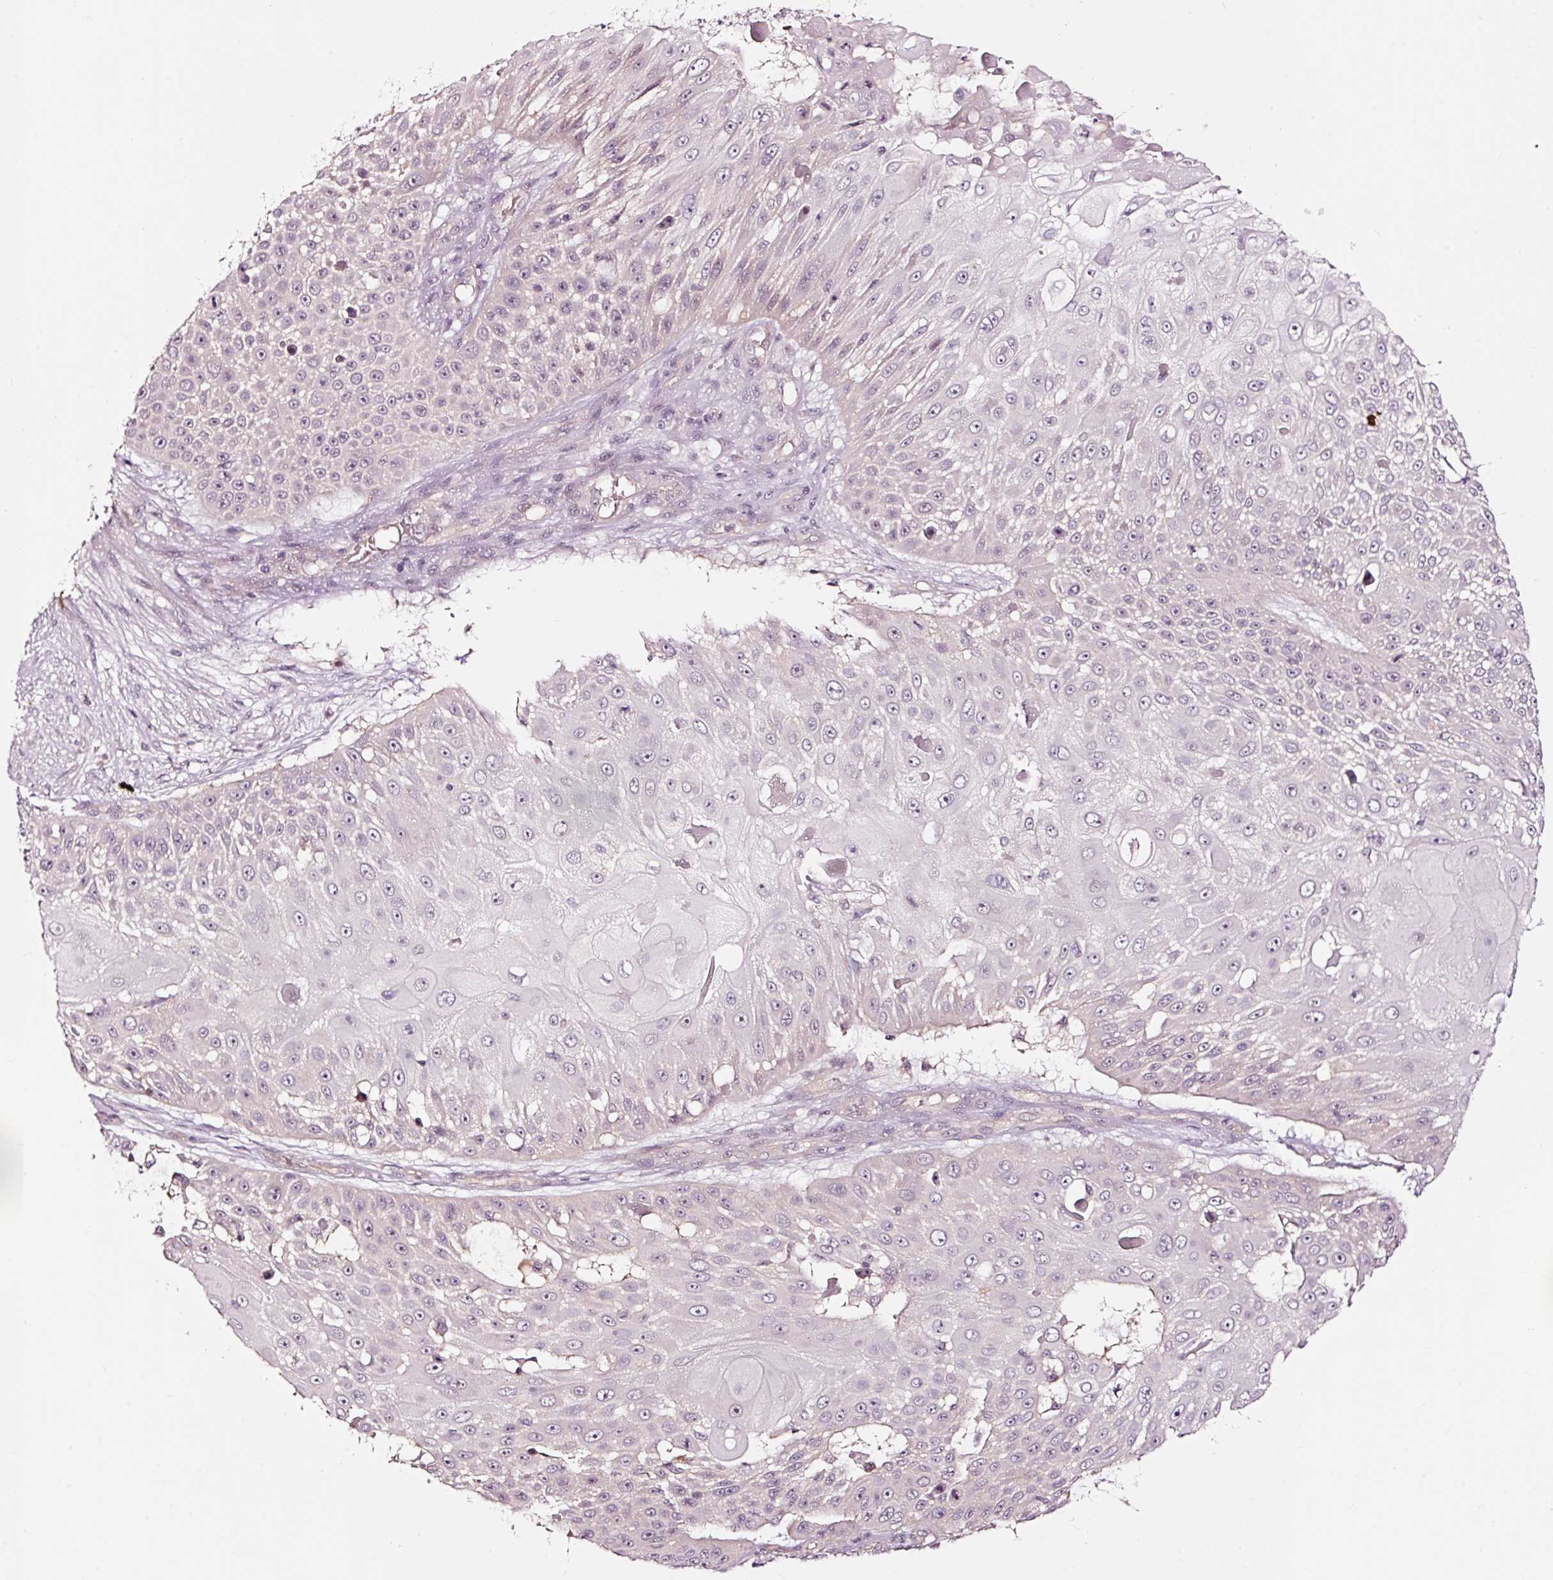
{"staining": {"intensity": "negative", "quantity": "none", "location": "none"}, "tissue": "skin cancer", "cell_type": "Tumor cells", "image_type": "cancer", "snomed": [{"axis": "morphology", "description": "Squamous cell carcinoma, NOS"}, {"axis": "topography", "description": "Skin"}], "caption": "Tumor cells show no significant positivity in squamous cell carcinoma (skin).", "gene": "UTP14A", "patient": {"sex": "female", "age": 86}}